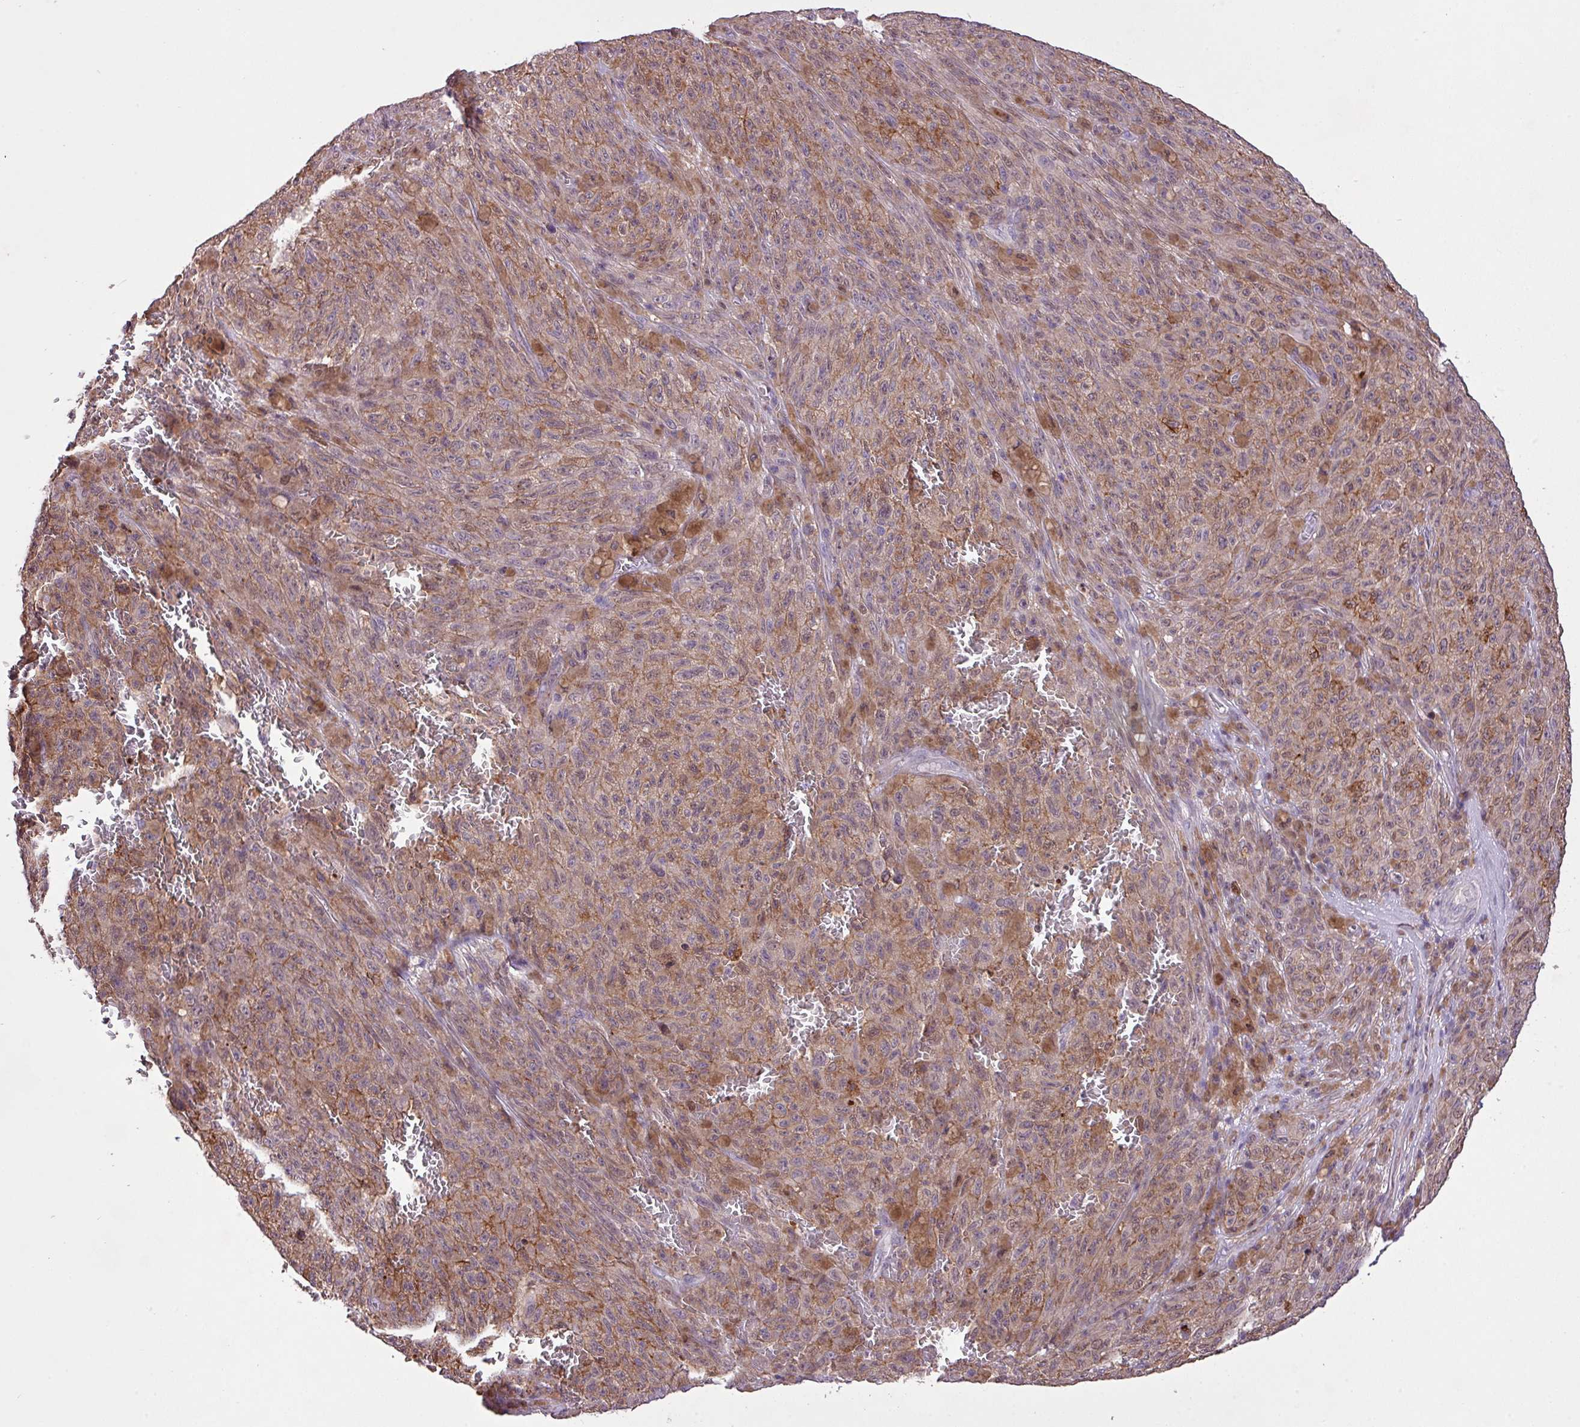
{"staining": {"intensity": "weak", "quantity": ">75%", "location": "cytoplasmic/membranous,nuclear"}, "tissue": "melanoma", "cell_type": "Tumor cells", "image_type": "cancer", "snomed": [{"axis": "morphology", "description": "Malignant melanoma, NOS"}, {"axis": "topography", "description": "Skin"}], "caption": "Protein staining reveals weak cytoplasmic/membranous and nuclear positivity in about >75% of tumor cells in malignant melanoma. The protein of interest is shown in brown color, while the nuclei are stained blue.", "gene": "RPP25L", "patient": {"sex": "female", "age": 82}}